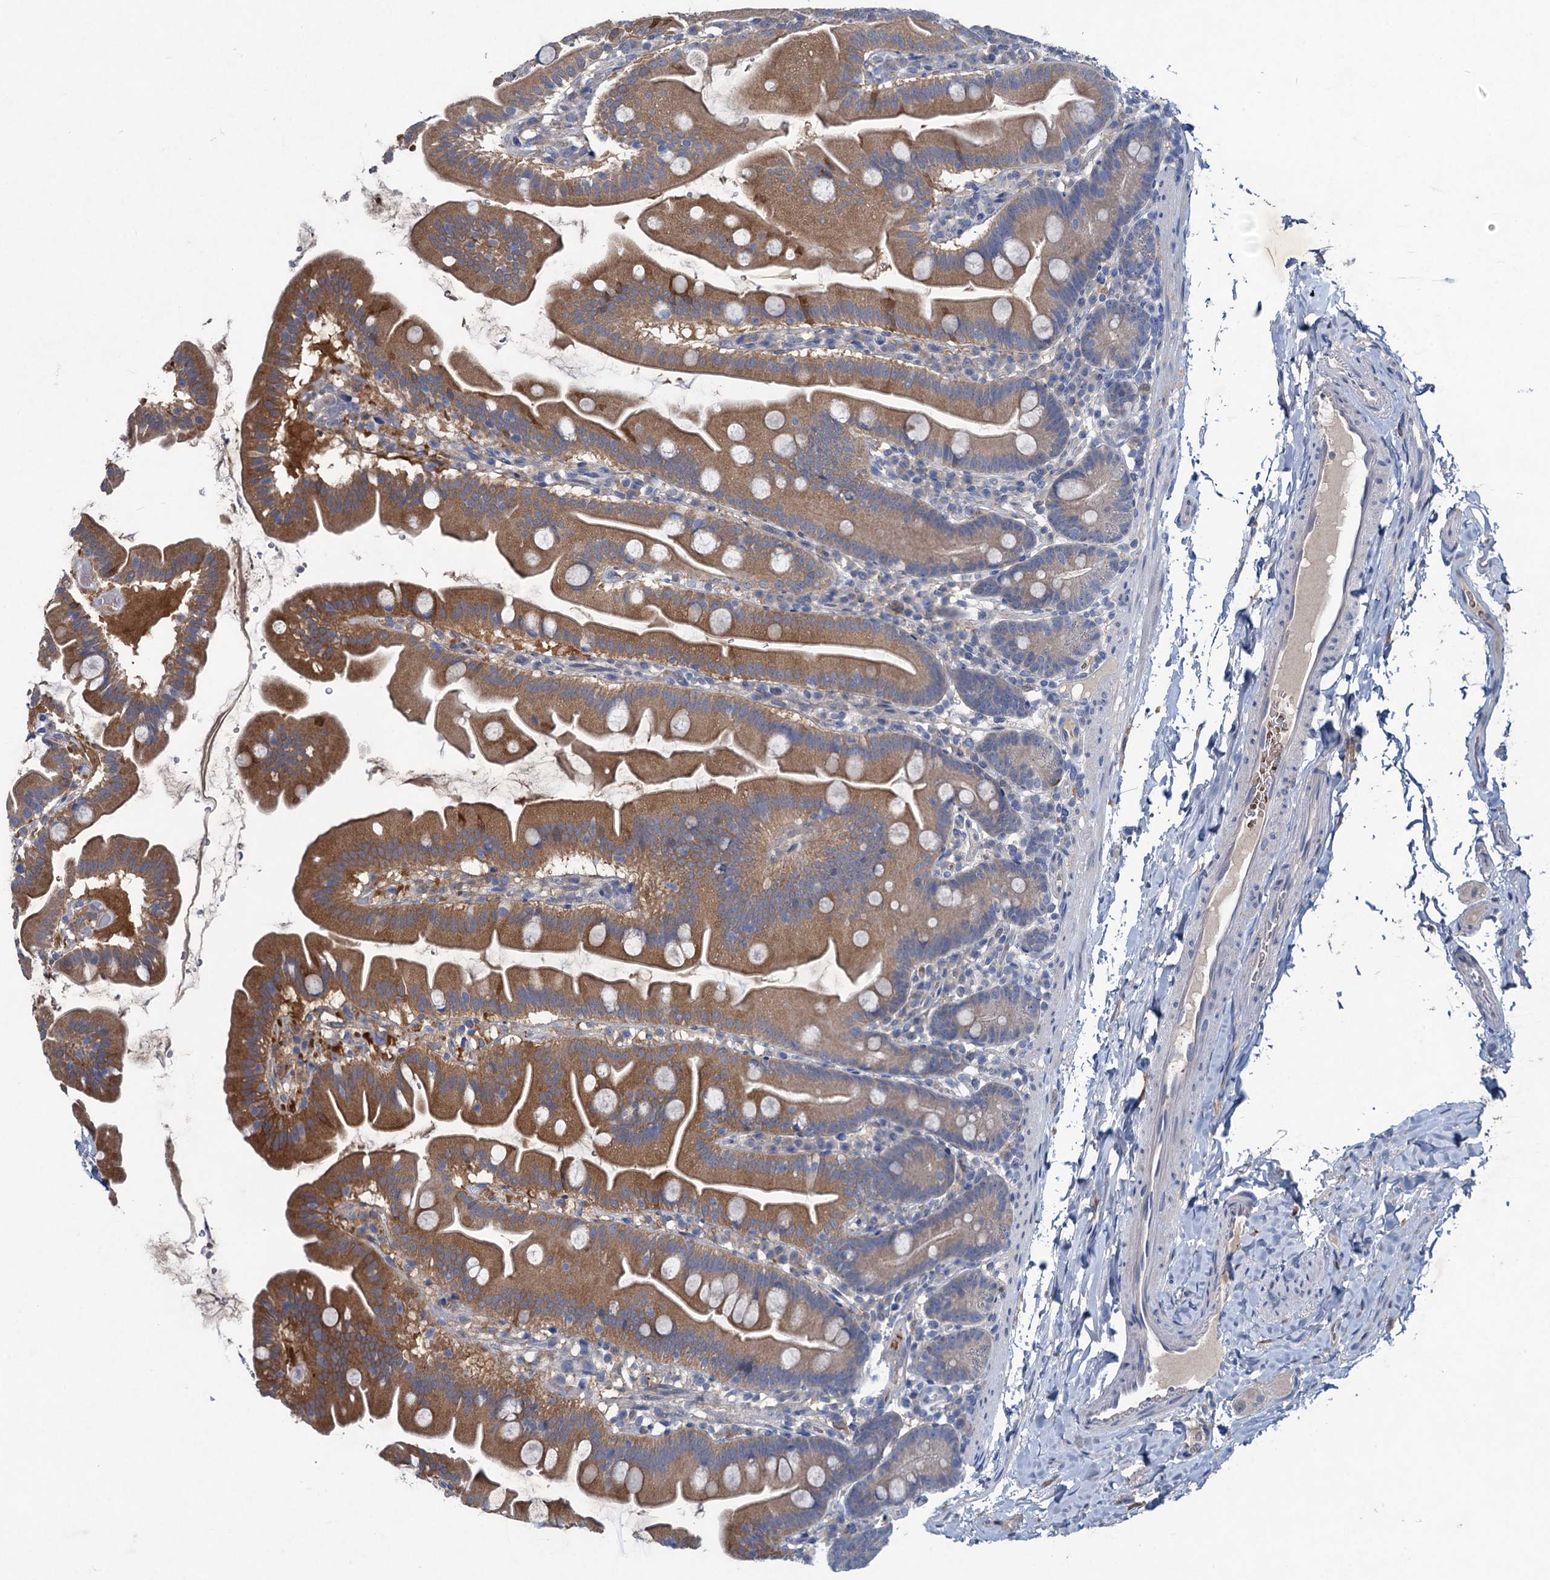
{"staining": {"intensity": "moderate", "quantity": "25%-75%", "location": "cytoplasmic/membranous"}, "tissue": "small intestine", "cell_type": "Glandular cells", "image_type": "normal", "snomed": [{"axis": "morphology", "description": "Normal tissue, NOS"}, {"axis": "topography", "description": "Small intestine"}], "caption": "Moderate cytoplasmic/membranous protein positivity is appreciated in about 25%-75% of glandular cells in small intestine. (brown staining indicates protein expression, while blue staining denotes nuclei).", "gene": "RTKN2", "patient": {"sex": "female", "age": 68}}